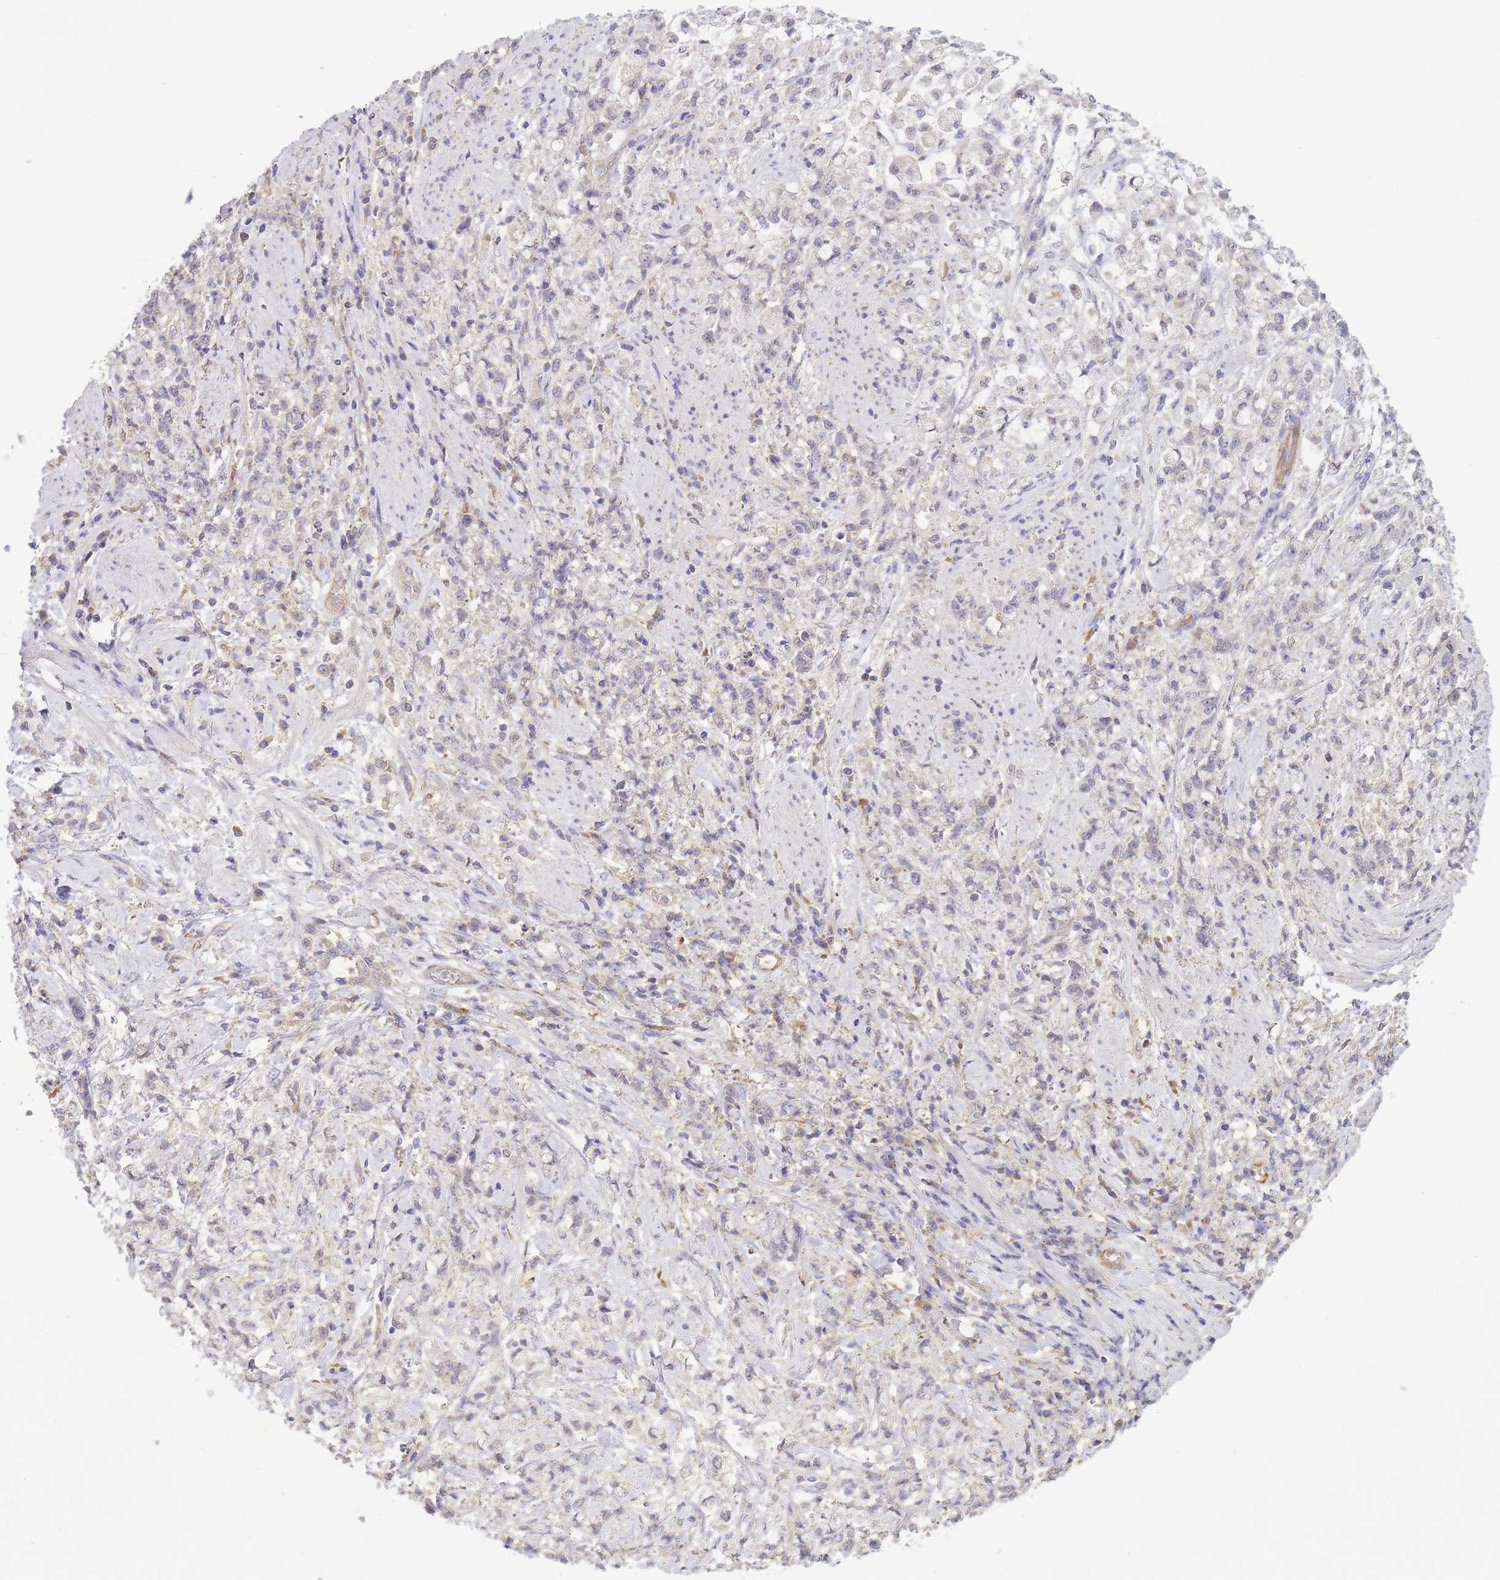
{"staining": {"intensity": "negative", "quantity": "none", "location": "none"}, "tissue": "stomach cancer", "cell_type": "Tumor cells", "image_type": "cancer", "snomed": [{"axis": "morphology", "description": "Adenocarcinoma, NOS"}, {"axis": "topography", "description": "Stomach"}], "caption": "An immunohistochemistry (IHC) micrograph of stomach cancer (adenocarcinoma) is shown. There is no staining in tumor cells of stomach cancer (adenocarcinoma).", "gene": "NDUFAF5", "patient": {"sex": "female", "age": 60}}